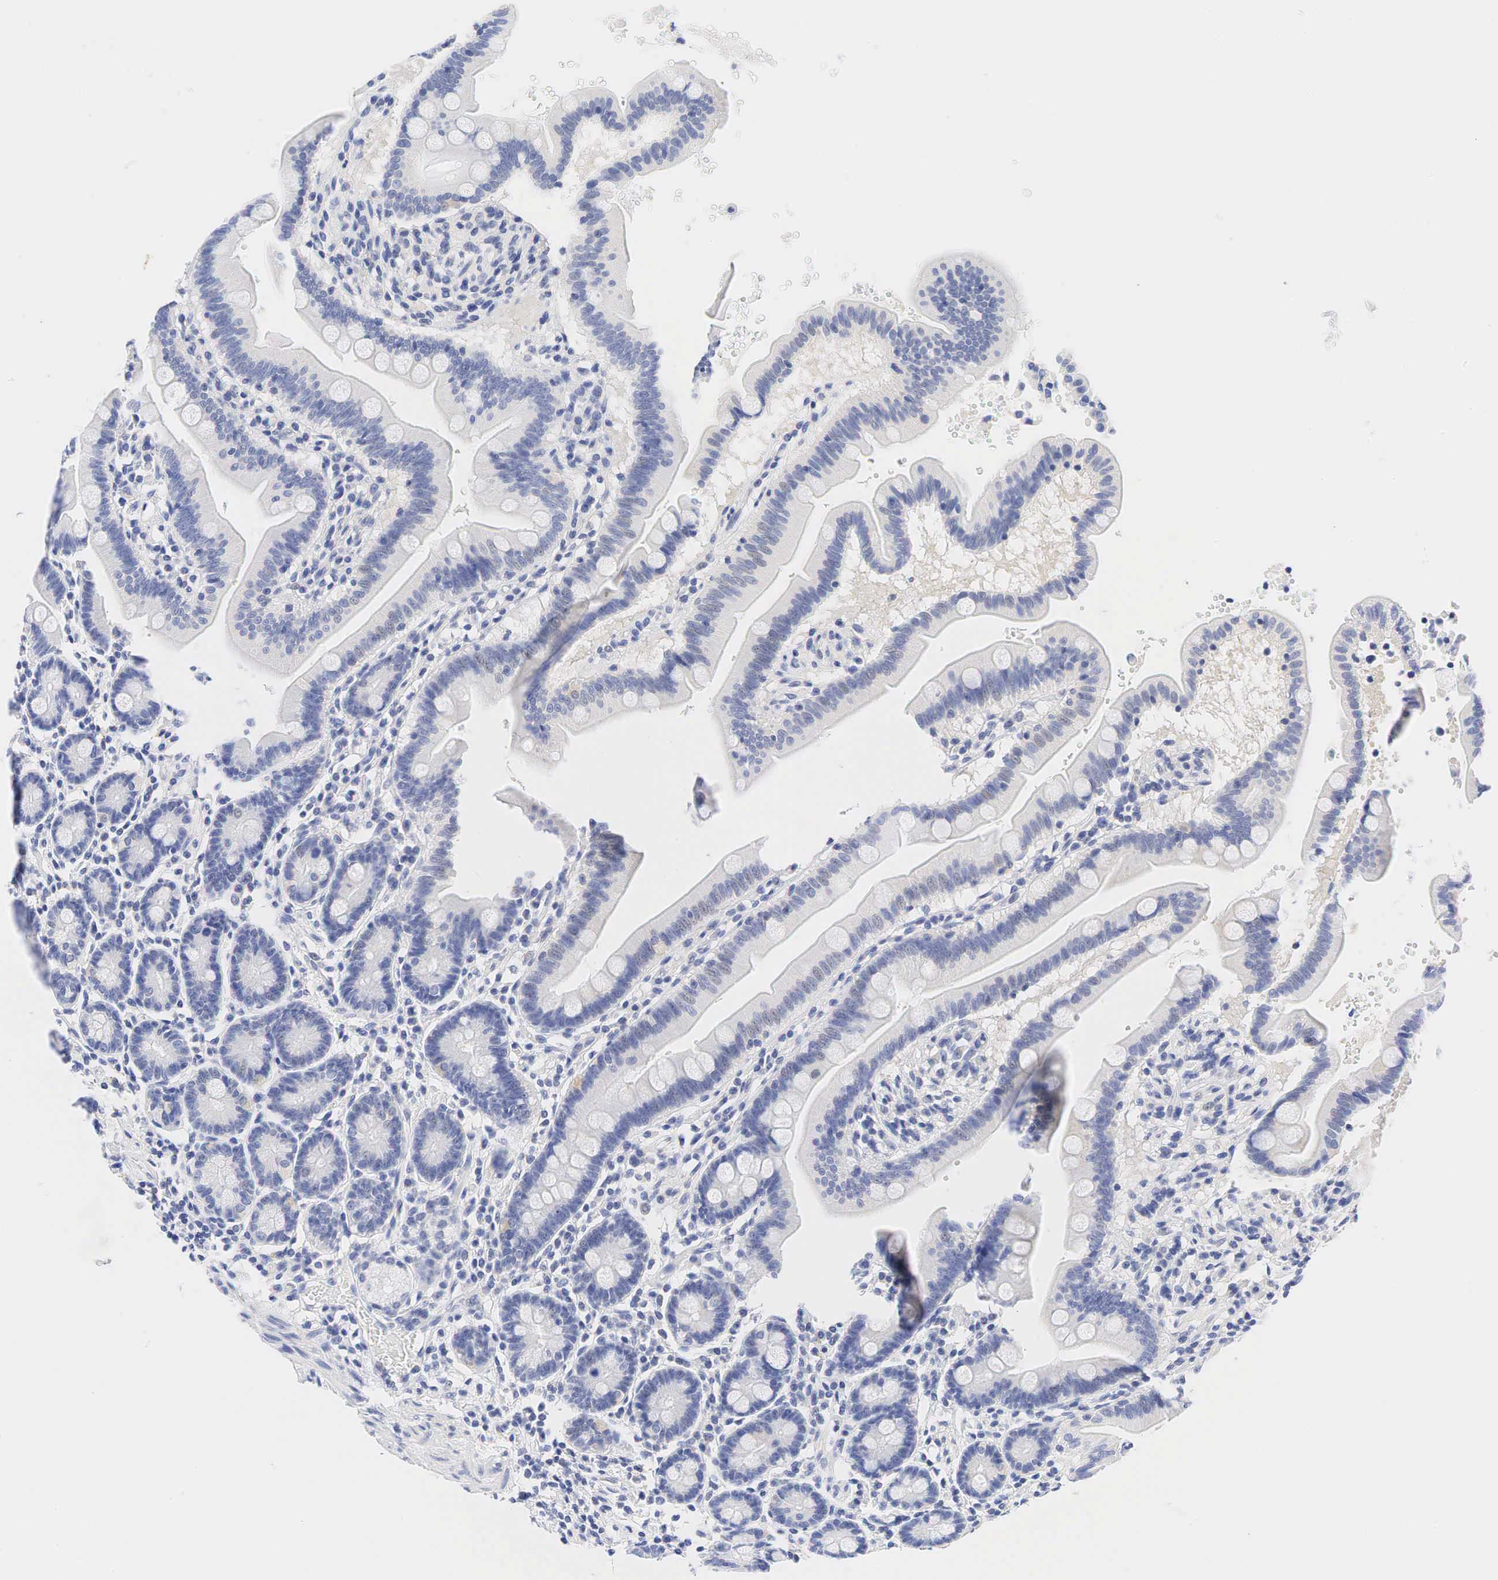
{"staining": {"intensity": "negative", "quantity": "none", "location": "none"}, "tissue": "duodenum", "cell_type": "Glandular cells", "image_type": "normal", "snomed": [{"axis": "morphology", "description": "Normal tissue, NOS"}, {"axis": "topography", "description": "Duodenum"}], "caption": "Immunohistochemistry image of unremarkable duodenum stained for a protein (brown), which demonstrates no staining in glandular cells. (Stains: DAB IHC with hematoxylin counter stain, Microscopy: brightfield microscopy at high magnification).", "gene": "AR", "patient": {"sex": "female", "age": 77}}